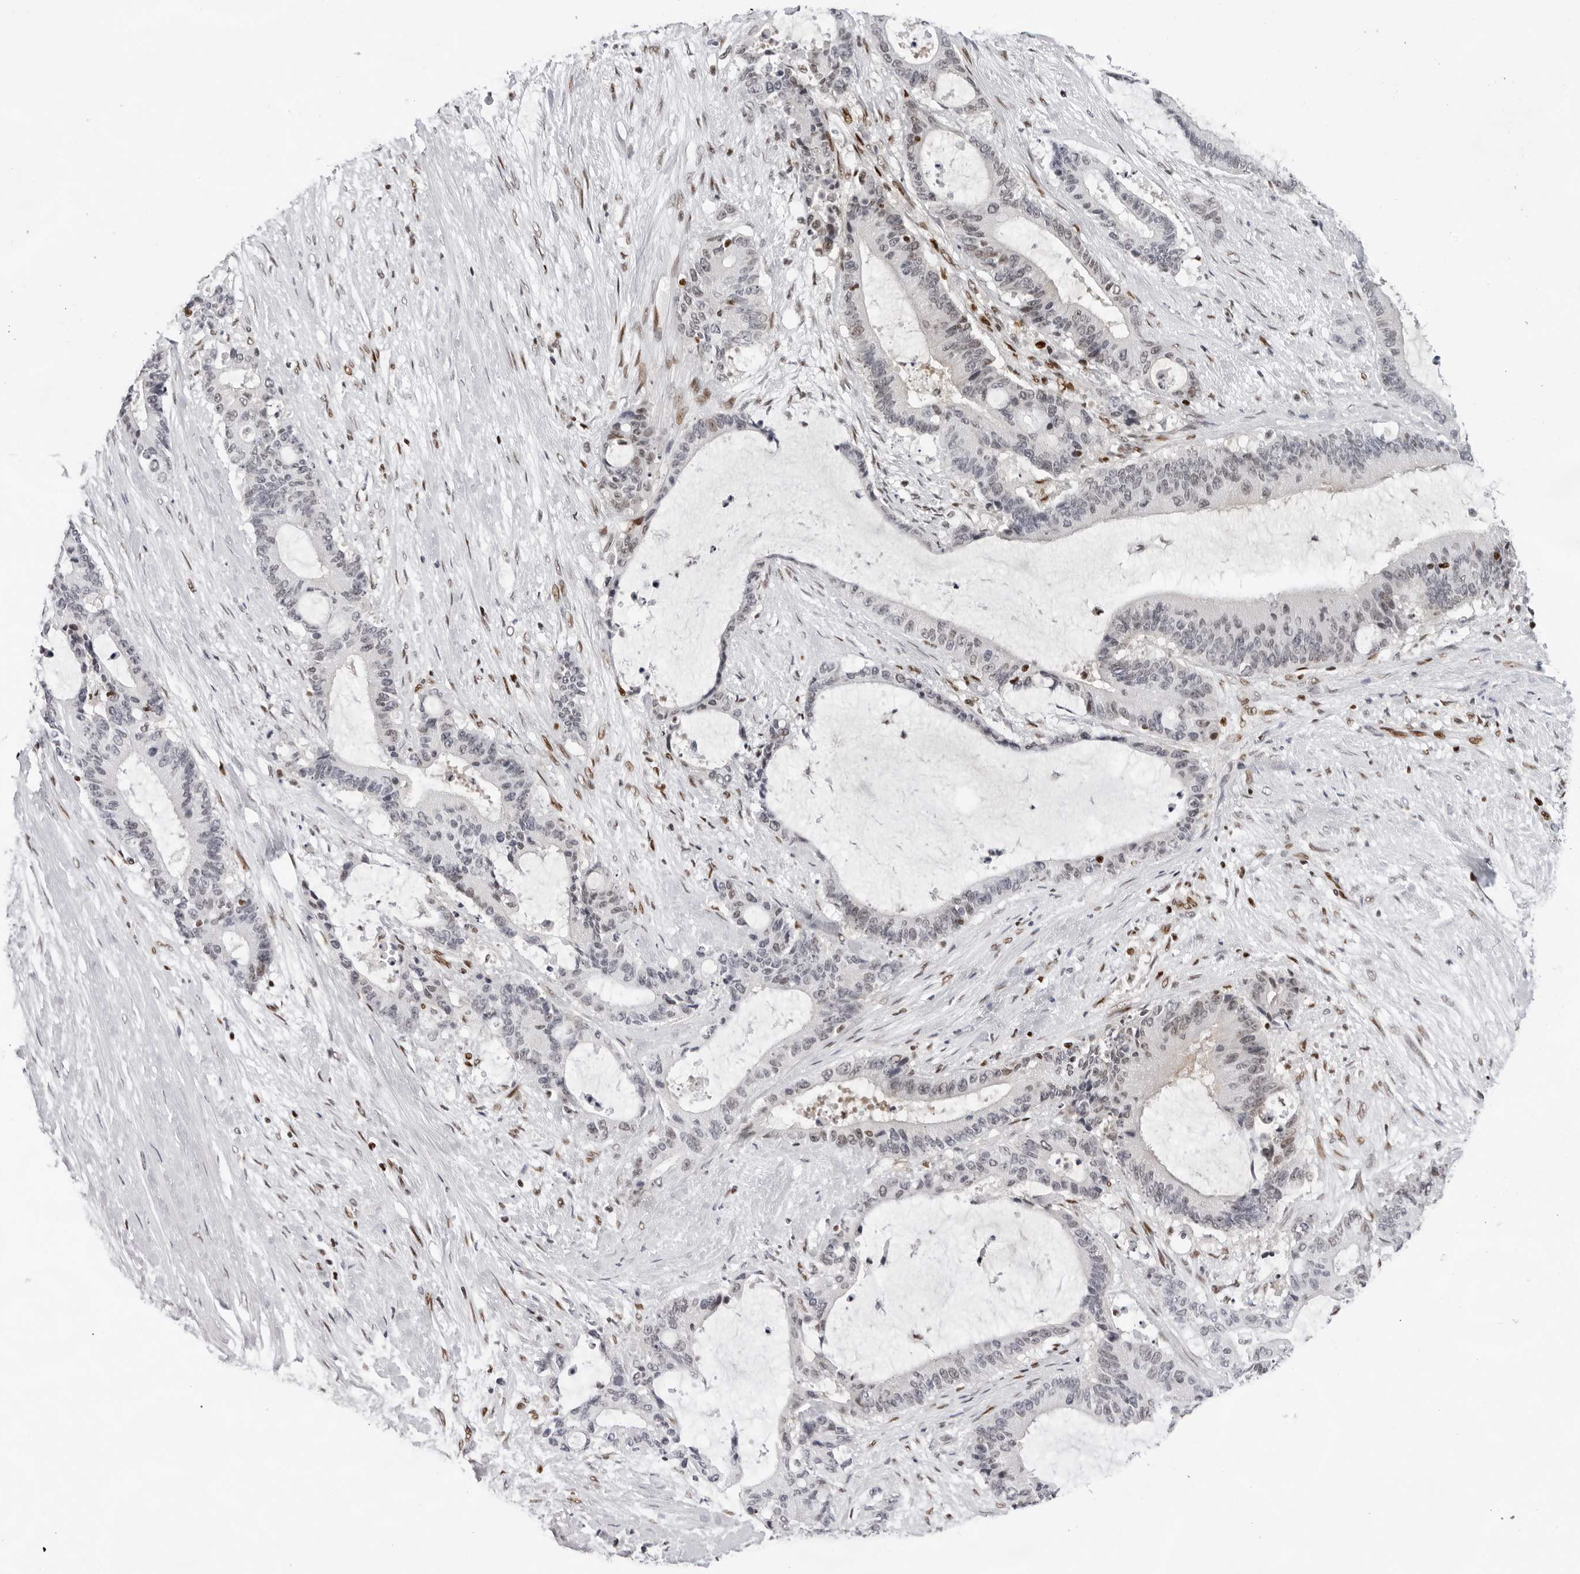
{"staining": {"intensity": "negative", "quantity": "none", "location": "none"}, "tissue": "liver cancer", "cell_type": "Tumor cells", "image_type": "cancer", "snomed": [{"axis": "morphology", "description": "Normal tissue, NOS"}, {"axis": "morphology", "description": "Cholangiocarcinoma"}, {"axis": "topography", "description": "Liver"}, {"axis": "topography", "description": "Peripheral nerve tissue"}], "caption": "Photomicrograph shows no protein staining in tumor cells of cholangiocarcinoma (liver) tissue.", "gene": "OGG1", "patient": {"sex": "female", "age": 73}}